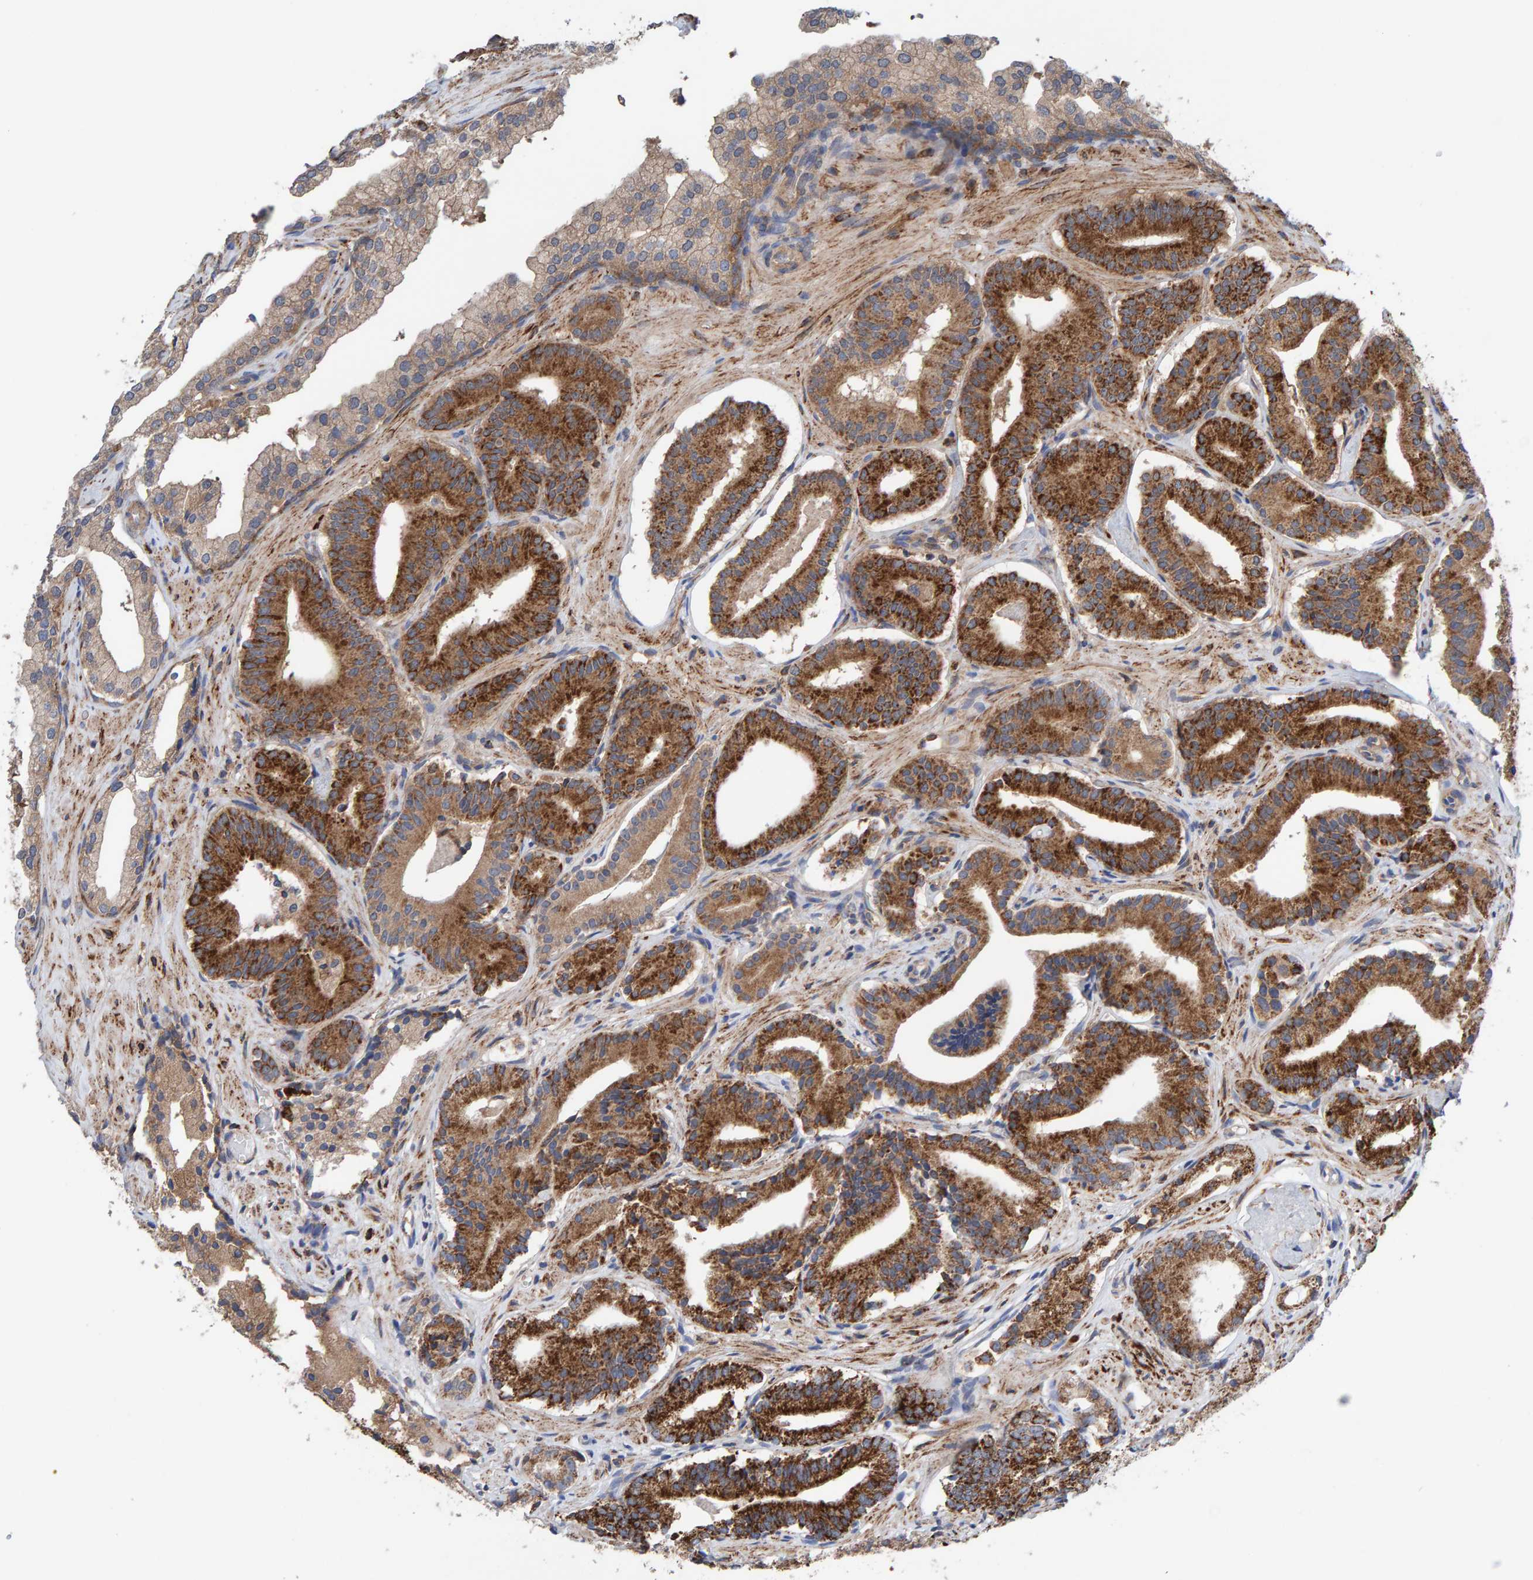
{"staining": {"intensity": "strong", "quantity": ">75%", "location": "cytoplasmic/membranous"}, "tissue": "prostate cancer", "cell_type": "Tumor cells", "image_type": "cancer", "snomed": [{"axis": "morphology", "description": "Adenocarcinoma, Low grade"}, {"axis": "topography", "description": "Prostate"}], "caption": "Protein staining of low-grade adenocarcinoma (prostate) tissue reveals strong cytoplasmic/membranous staining in about >75% of tumor cells. The protein is shown in brown color, while the nuclei are stained blue.", "gene": "LRSAM1", "patient": {"sex": "male", "age": 51}}